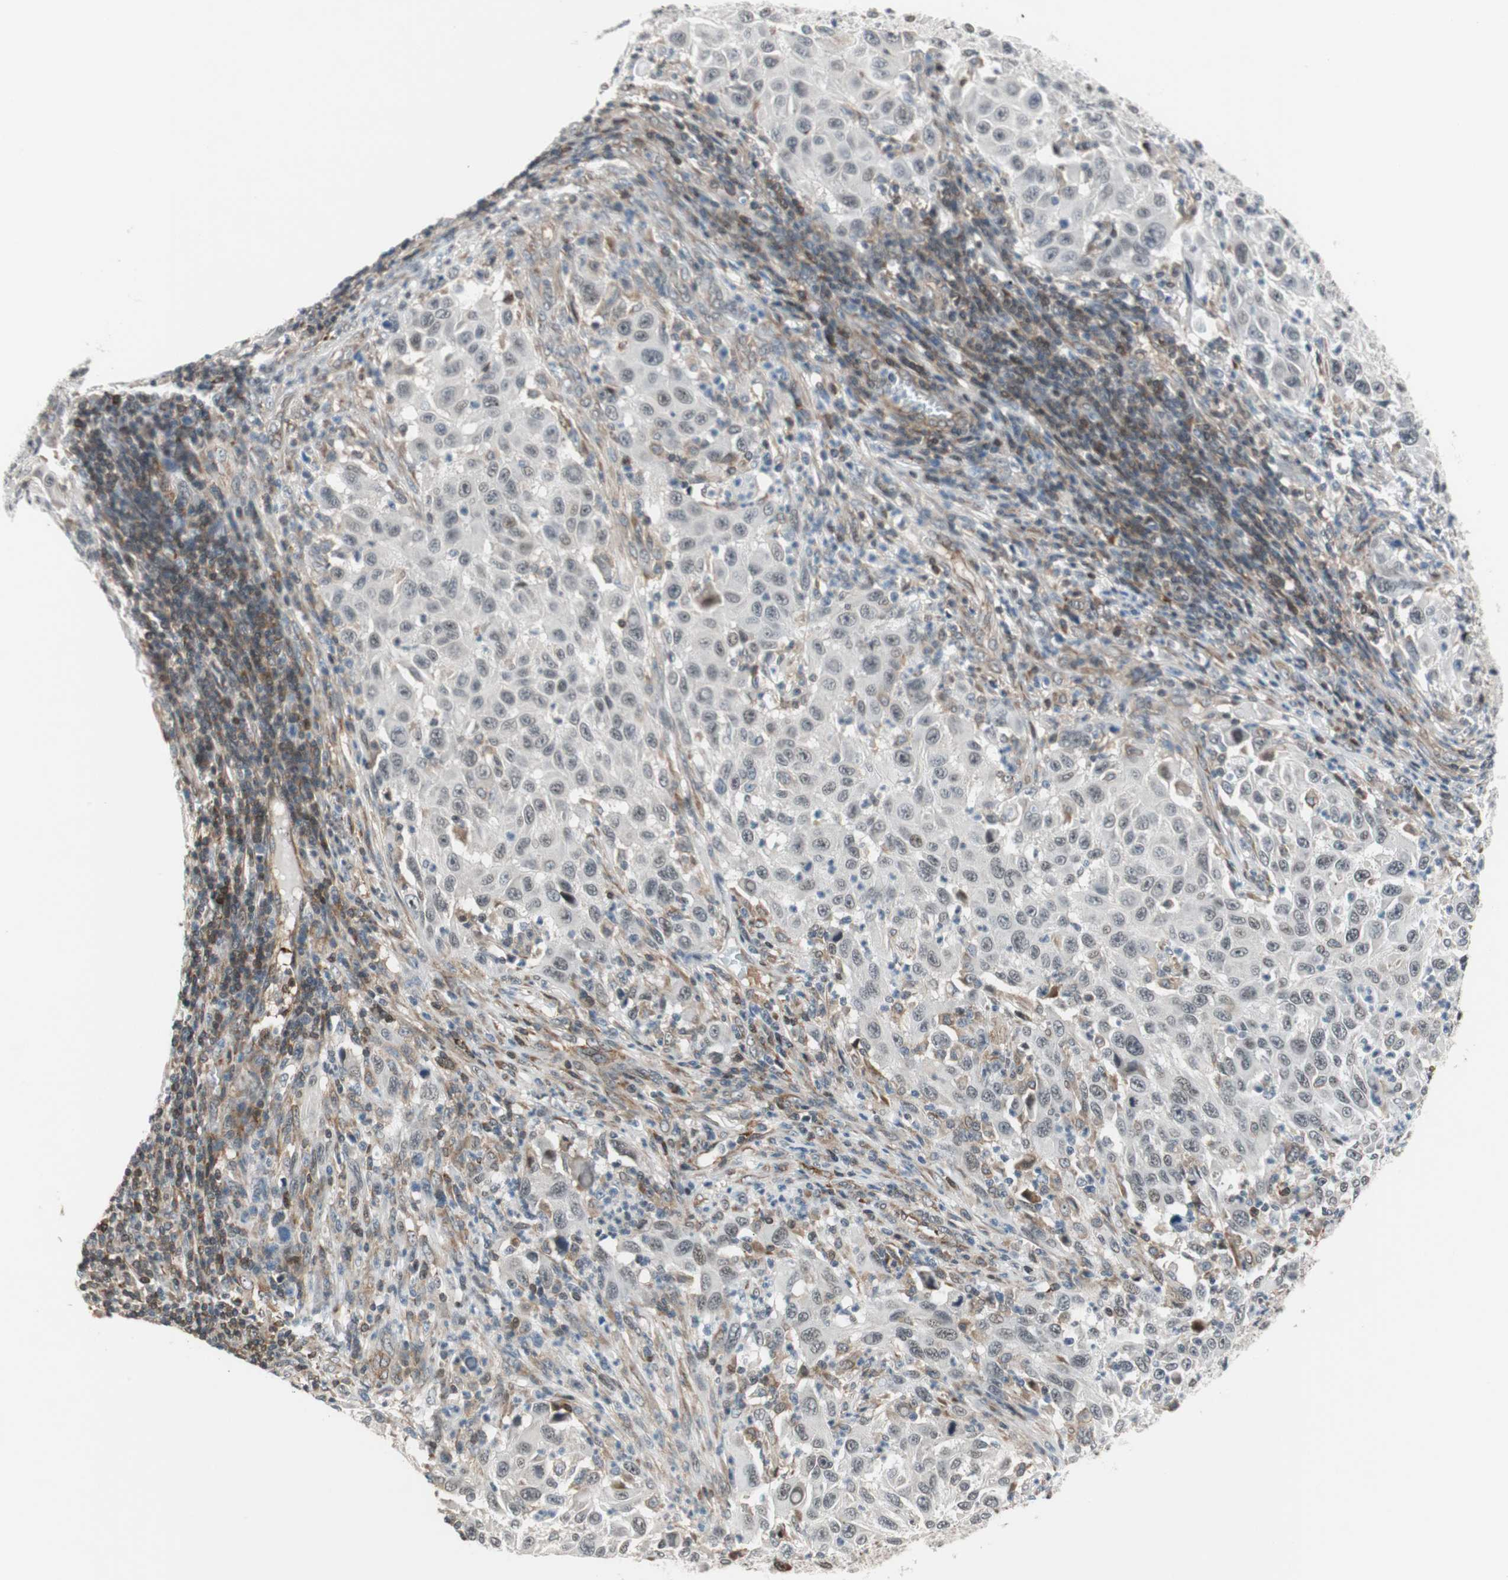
{"staining": {"intensity": "negative", "quantity": "none", "location": "none"}, "tissue": "melanoma", "cell_type": "Tumor cells", "image_type": "cancer", "snomed": [{"axis": "morphology", "description": "Malignant melanoma, Metastatic site"}, {"axis": "topography", "description": "Lymph node"}], "caption": "This micrograph is of malignant melanoma (metastatic site) stained with immunohistochemistry (IHC) to label a protein in brown with the nuclei are counter-stained blue. There is no positivity in tumor cells.", "gene": "ZNF512B", "patient": {"sex": "male", "age": 61}}